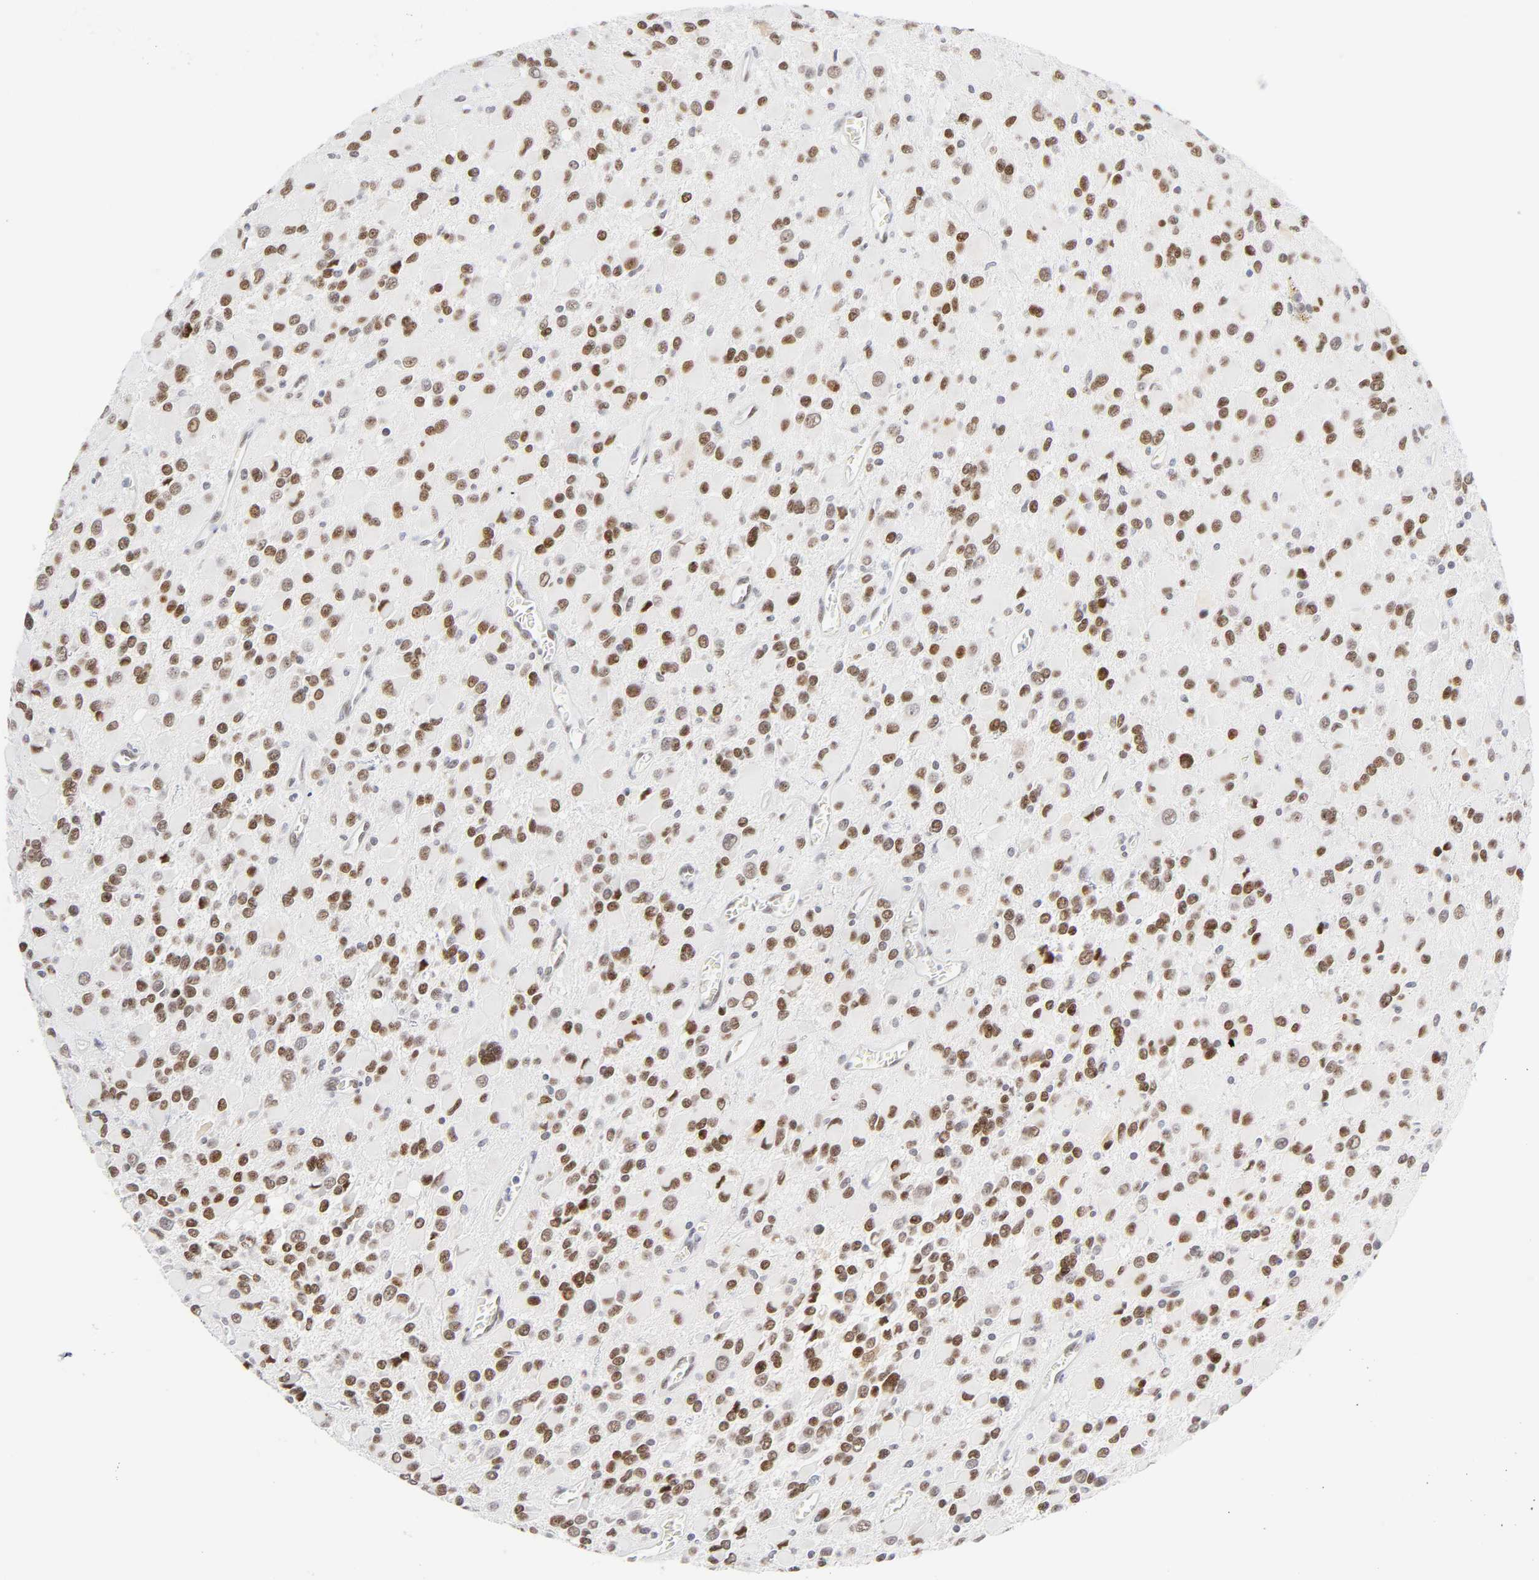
{"staining": {"intensity": "moderate", "quantity": ">75%", "location": "nuclear"}, "tissue": "glioma", "cell_type": "Tumor cells", "image_type": "cancer", "snomed": [{"axis": "morphology", "description": "Glioma, malignant, Low grade"}, {"axis": "topography", "description": "Brain"}], "caption": "Immunohistochemistry of glioma shows medium levels of moderate nuclear expression in about >75% of tumor cells.", "gene": "NFIC", "patient": {"sex": "male", "age": 42}}